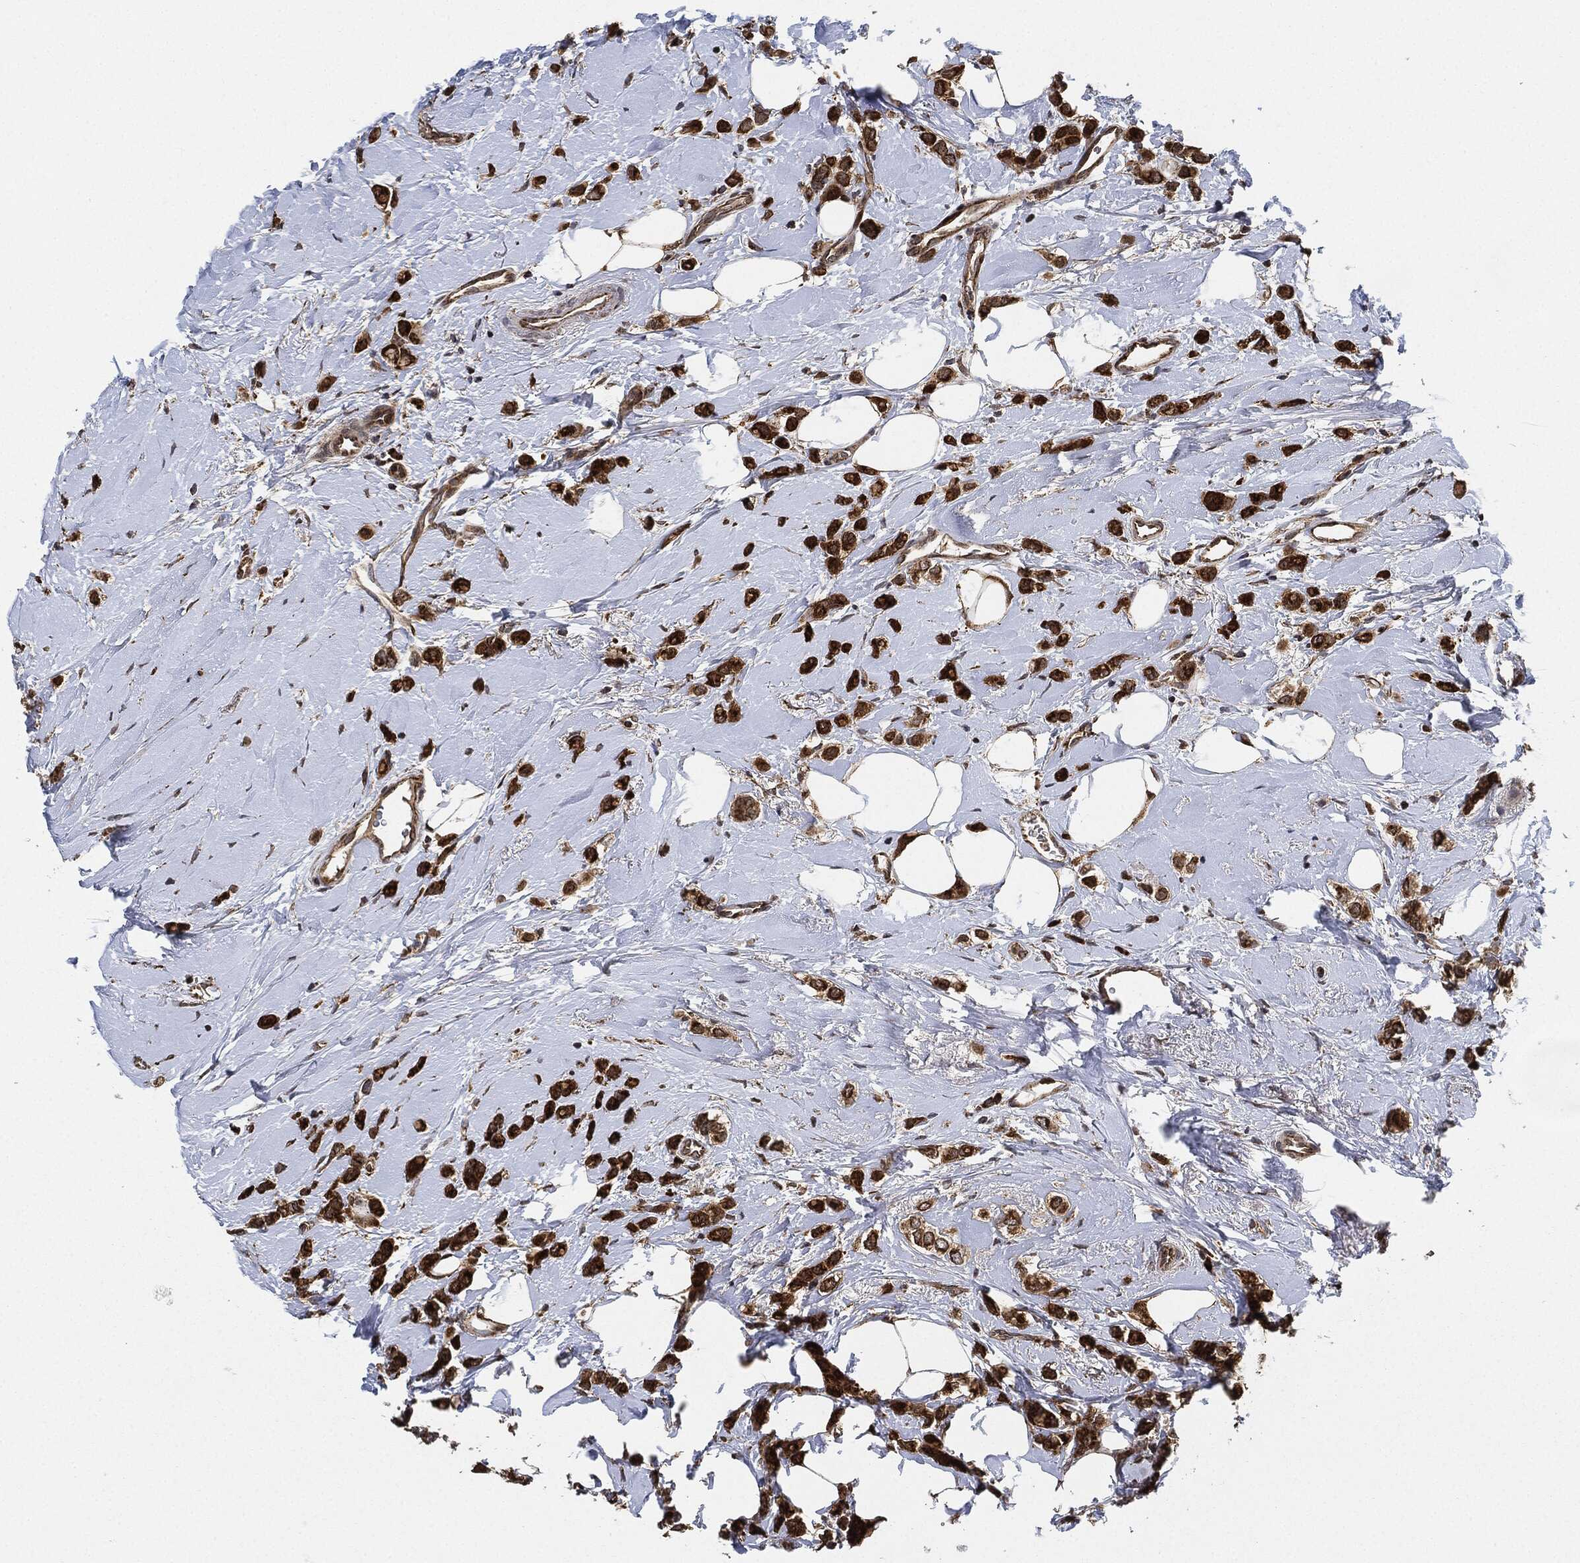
{"staining": {"intensity": "strong", "quantity": ">75%", "location": "cytoplasmic/membranous"}, "tissue": "breast cancer", "cell_type": "Tumor cells", "image_type": "cancer", "snomed": [{"axis": "morphology", "description": "Lobular carcinoma"}, {"axis": "topography", "description": "Breast"}], "caption": "Brown immunohistochemical staining in breast cancer (lobular carcinoma) demonstrates strong cytoplasmic/membranous expression in approximately >75% of tumor cells.", "gene": "RNASEL", "patient": {"sex": "female", "age": 66}}